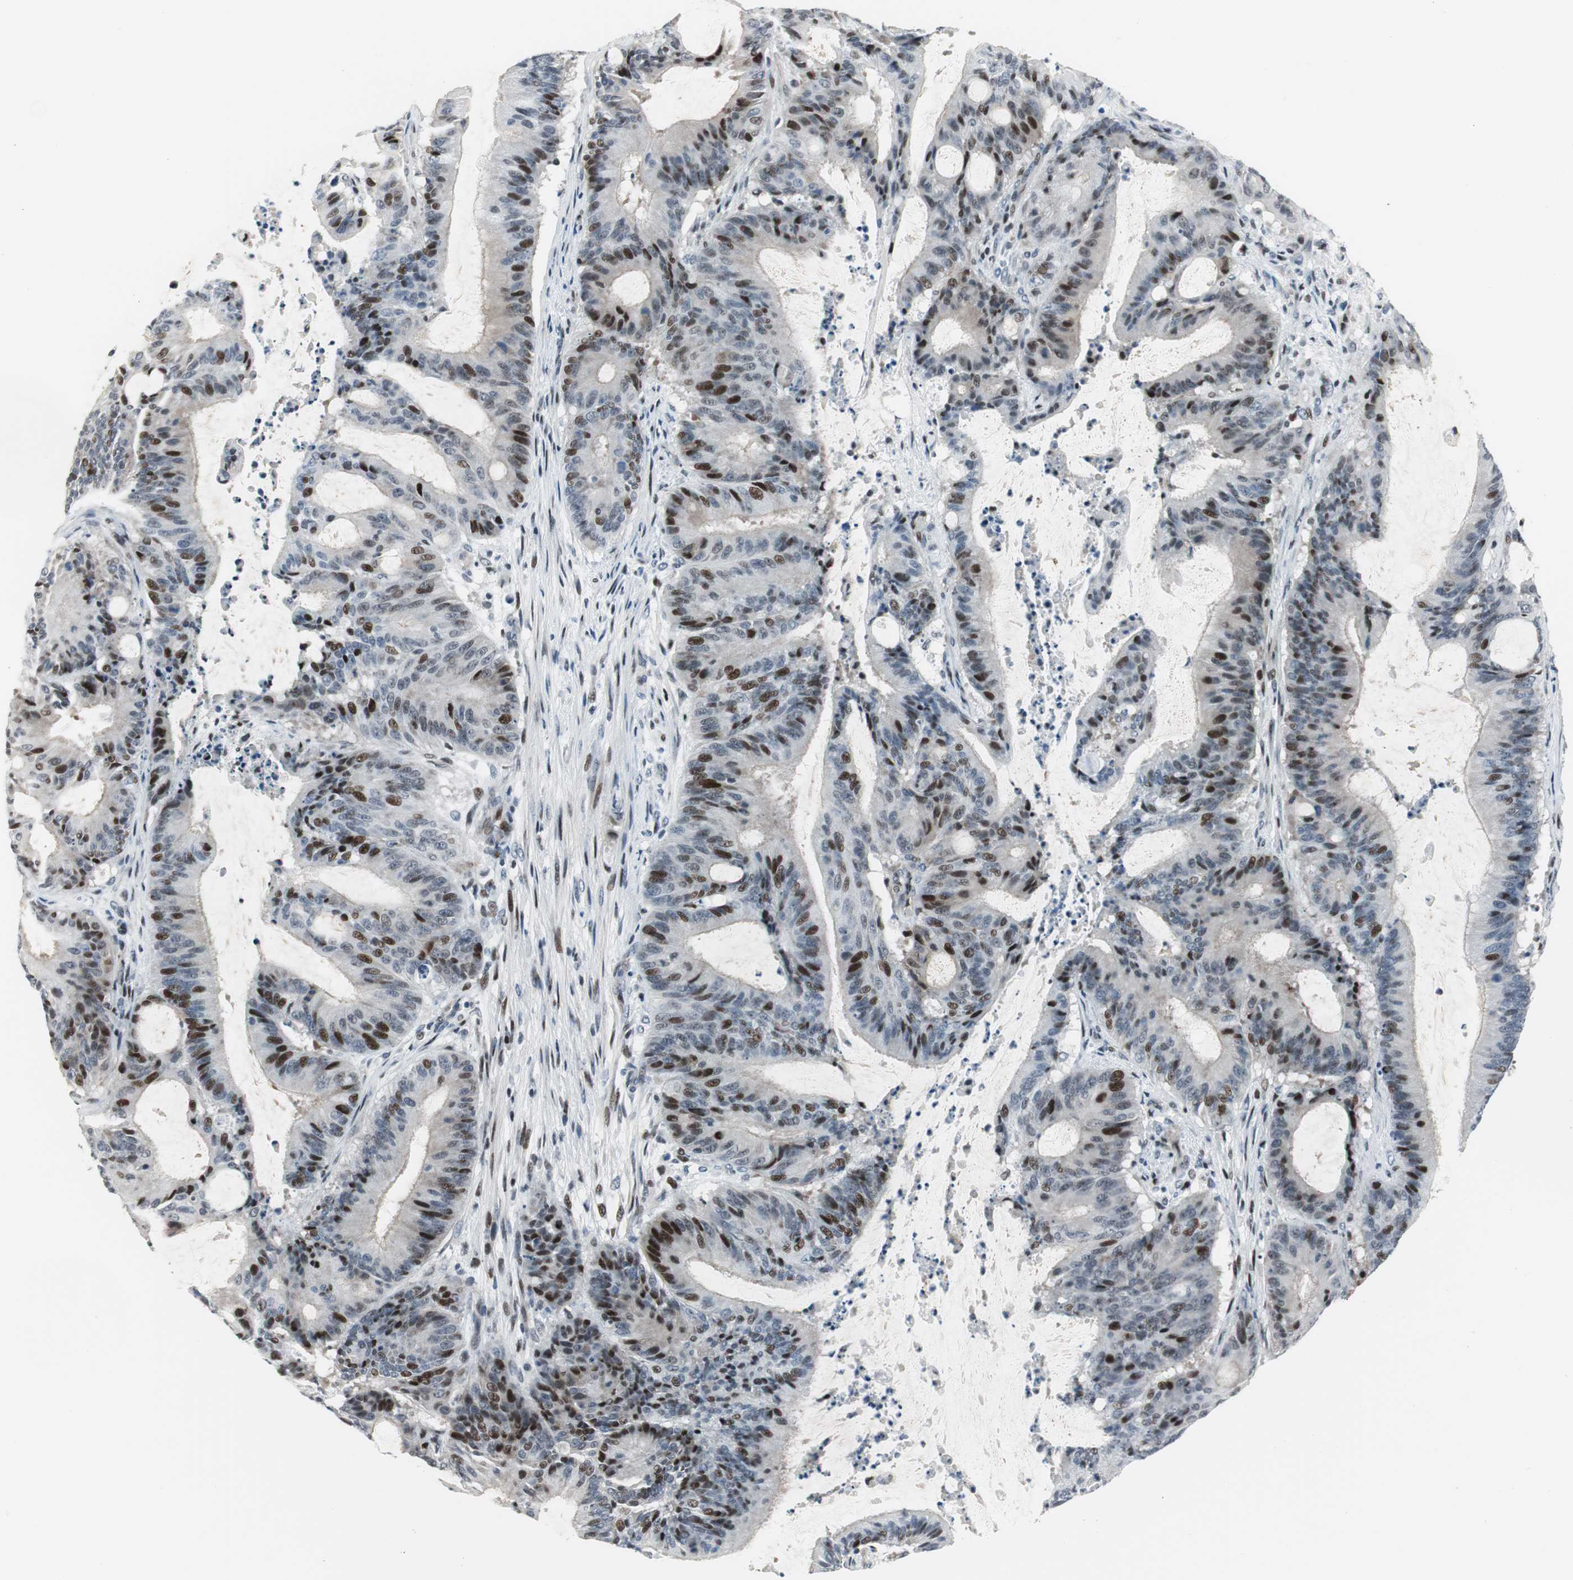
{"staining": {"intensity": "strong", "quantity": "25%-75%", "location": "nuclear"}, "tissue": "liver cancer", "cell_type": "Tumor cells", "image_type": "cancer", "snomed": [{"axis": "morphology", "description": "Cholangiocarcinoma"}, {"axis": "topography", "description": "Liver"}], "caption": "About 25%-75% of tumor cells in human liver cholangiocarcinoma exhibit strong nuclear protein positivity as visualized by brown immunohistochemical staining.", "gene": "RAD1", "patient": {"sex": "female", "age": 73}}